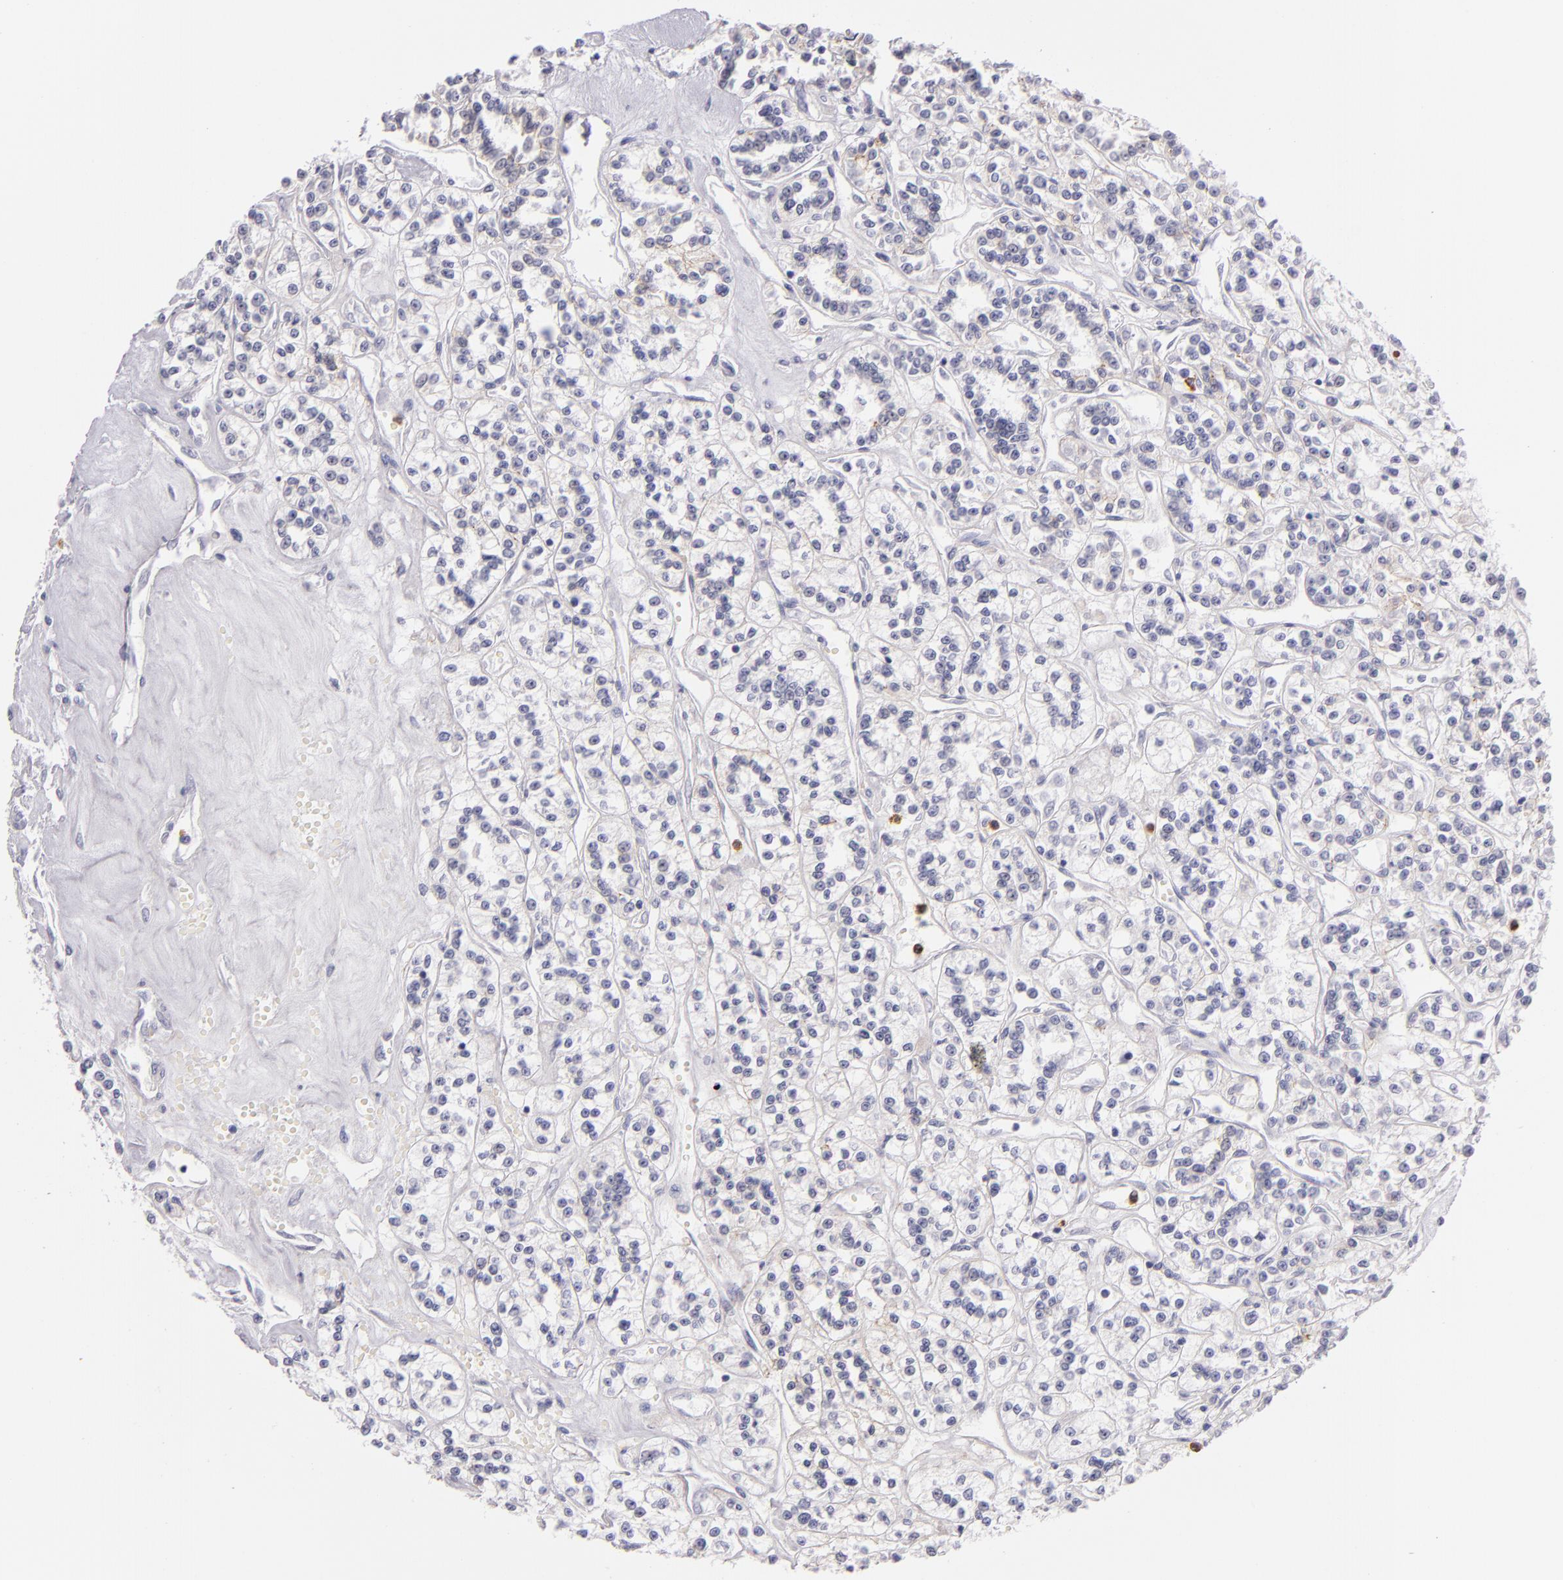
{"staining": {"intensity": "negative", "quantity": "none", "location": "none"}, "tissue": "renal cancer", "cell_type": "Tumor cells", "image_type": "cancer", "snomed": [{"axis": "morphology", "description": "Adenocarcinoma, NOS"}, {"axis": "topography", "description": "Kidney"}], "caption": "Tumor cells show no significant staining in renal cancer (adenocarcinoma).", "gene": "CDH3", "patient": {"sex": "female", "age": 76}}